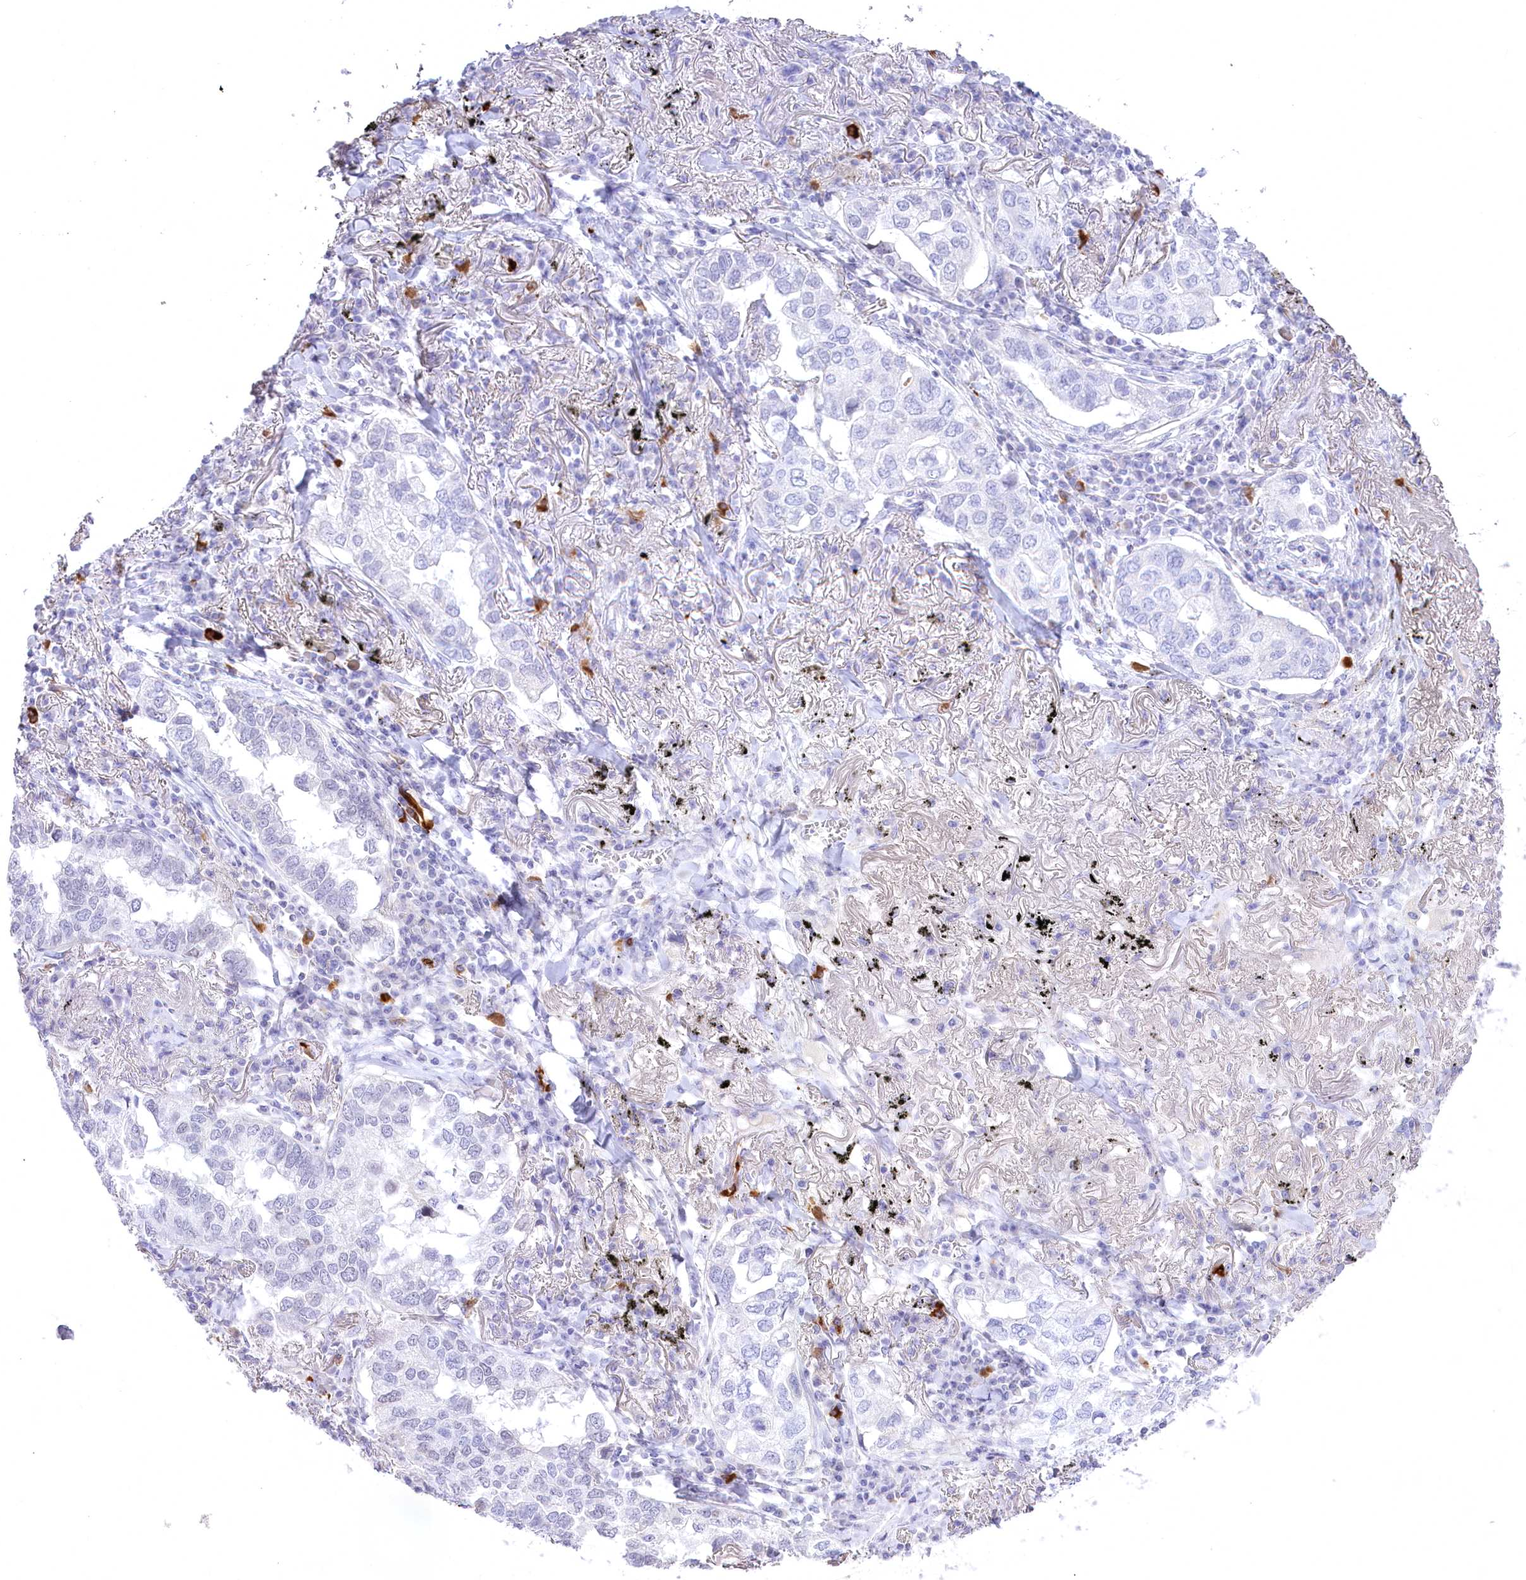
{"staining": {"intensity": "negative", "quantity": "none", "location": "none"}, "tissue": "lung cancer", "cell_type": "Tumor cells", "image_type": "cancer", "snomed": [{"axis": "morphology", "description": "Adenocarcinoma, NOS"}, {"axis": "topography", "description": "Lung"}], "caption": "The immunohistochemistry histopathology image has no significant positivity in tumor cells of lung adenocarcinoma tissue. (Immunohistochemistry, brightfield microscopy, high magnification).", "gene": "MYOZ1", "patient": {"sex": "male", "age": 65}}